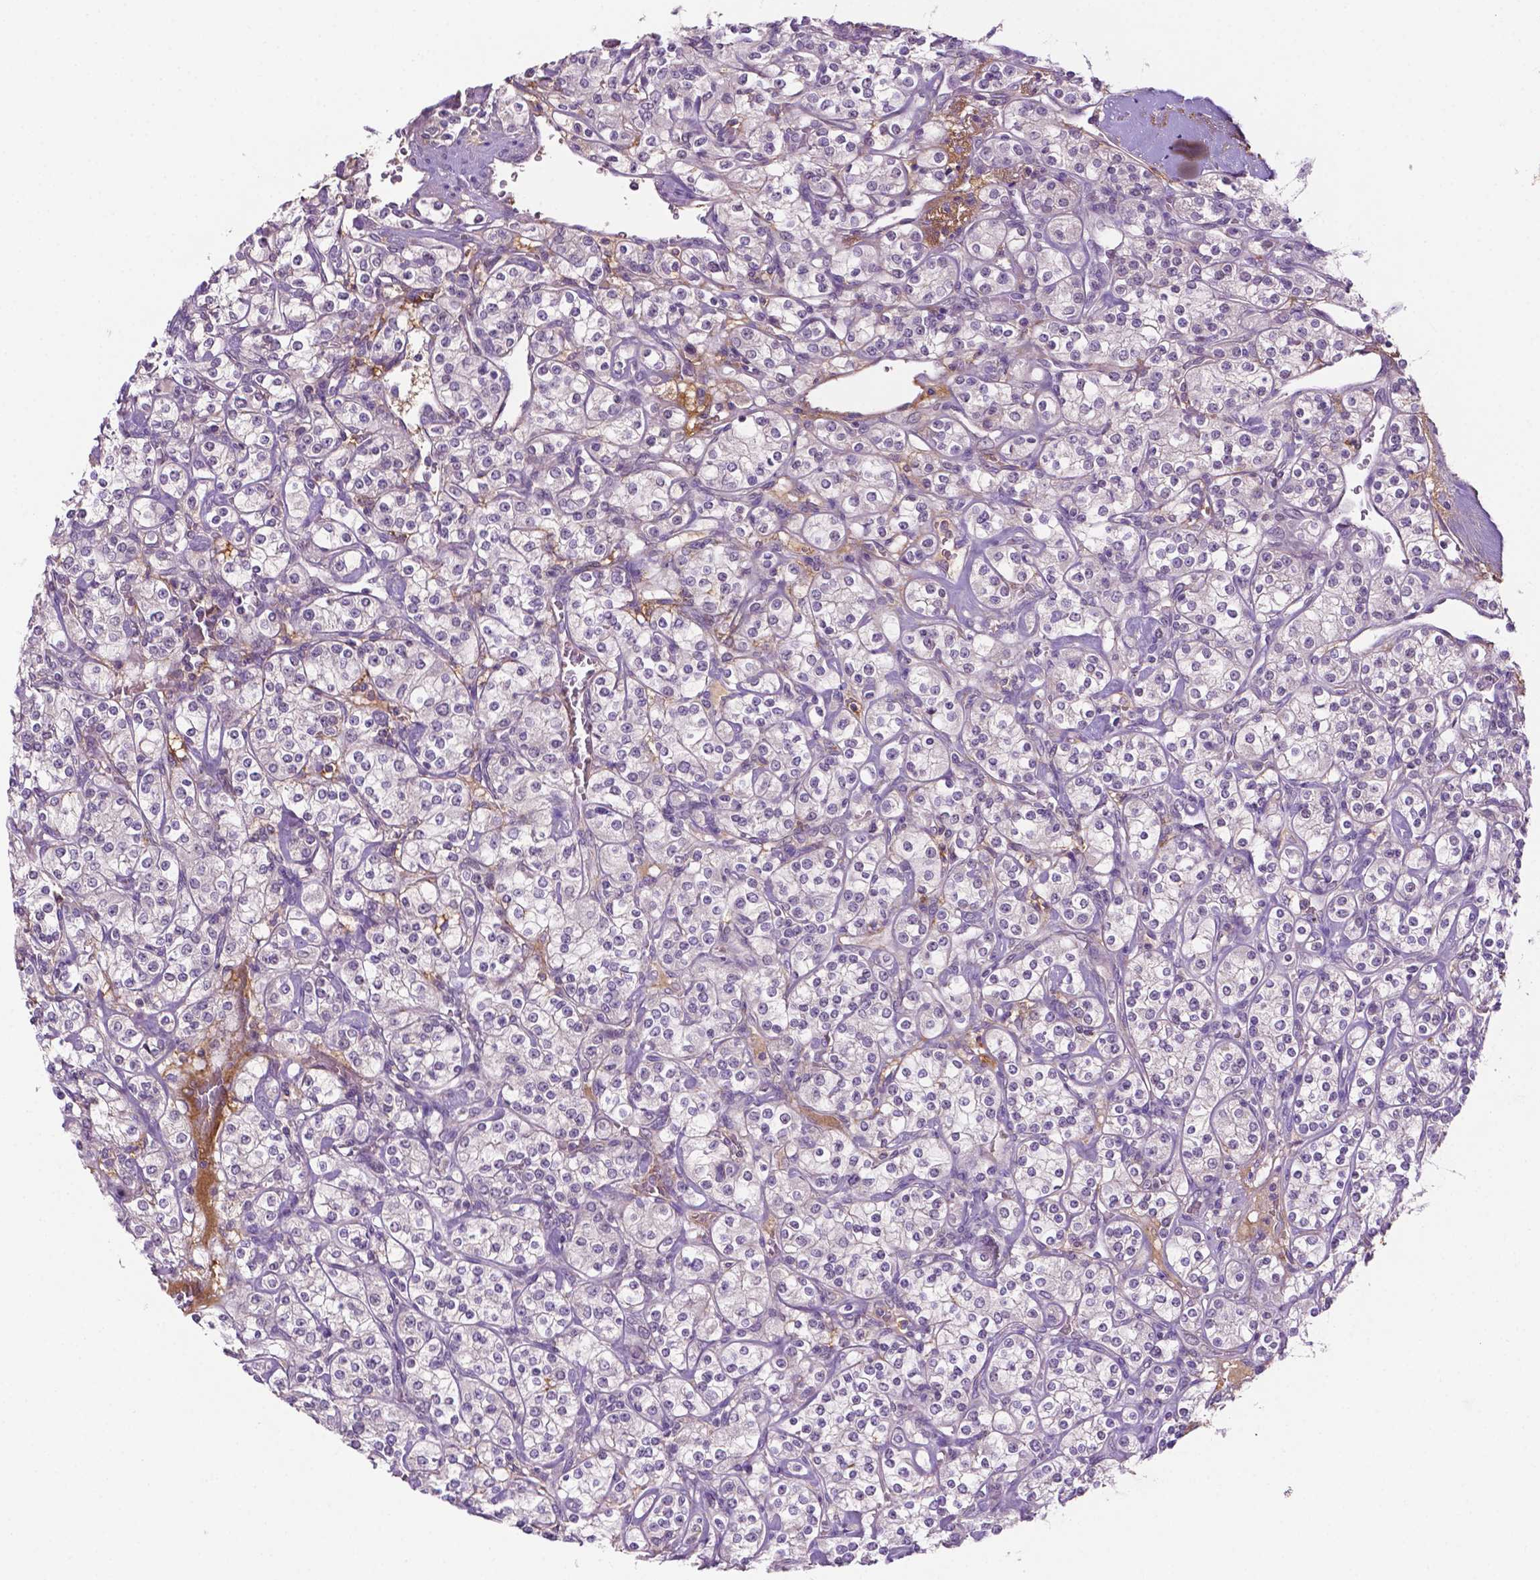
{"staining": {"intensity": "negative", "quantity": "none", "location": "none"}, "tissue": "renal cancer", "cell_type": "Tumor cells", "image_type": "cancer", "snomed": [{"axis": "morphology", "description": "Adenocarcinoma, NOS"}, {"axis": "topography", "description": "Kidney"}], "caption": "Human renal cancer stained for a protein using IHC demonstrates no expression in tumor cells.", "gene": "FBLN1", "patient": {"sex": "male", "age": 77}}